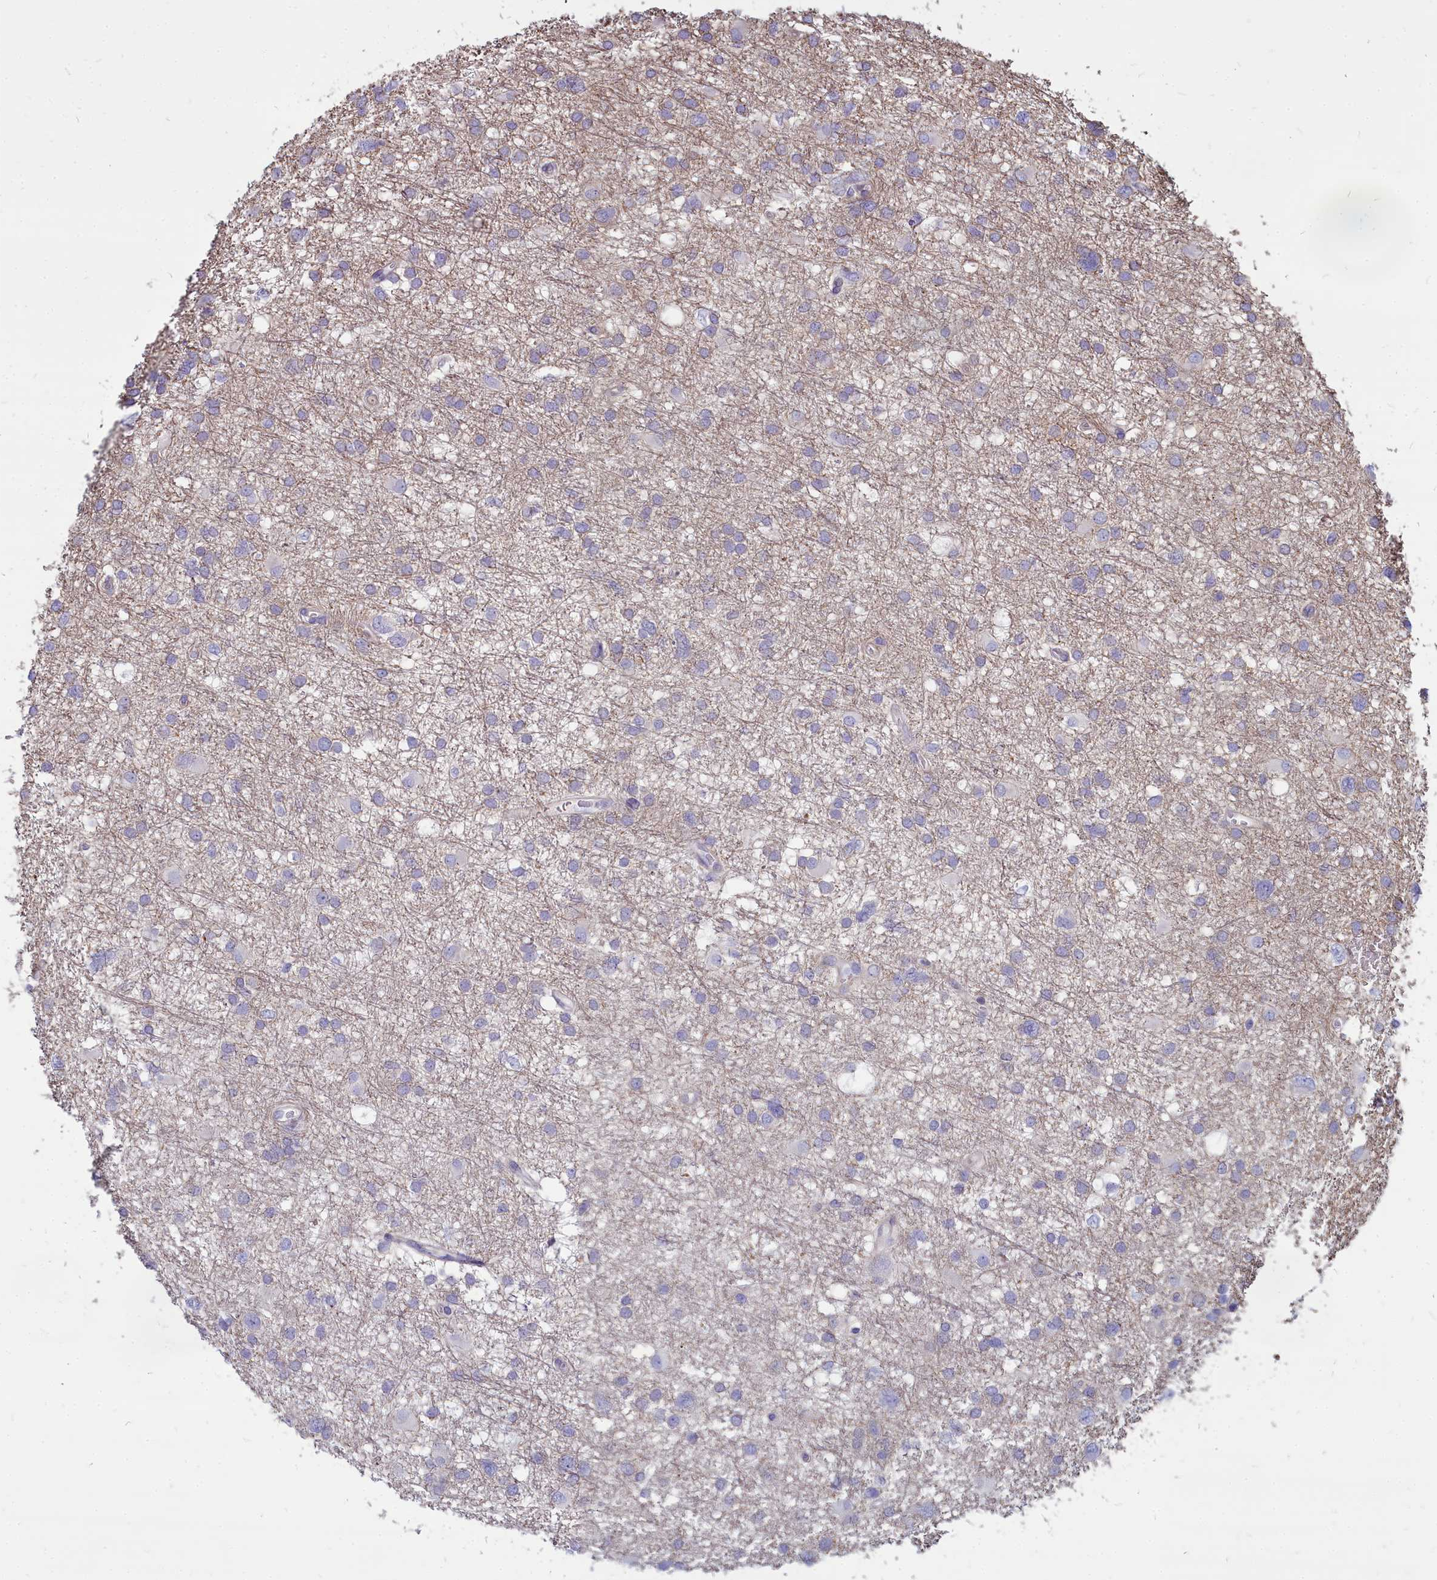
{"staining": {"intensity": "negative", "quantity": "none", "location": "none"}, "tissue": "glioma", "cell_type": "Tumor cells", "image_type": "cancer", "snomed": [{"axis": "morphology", "description": "Glioma, malignant, High grade"}, {"axis": "topography", "description": "Brain"}], "caption": "IHC photomicrograph of neoplastic tissue: glioma stained with DAB (3,3'-diaminobenzidine) reveals no significant protein expression in tumor cells. (DAB immunohistochemistry with hematoxylin counter stain).", "gene": "TTC5", "patient": {"sex": "male", "age": 61}}